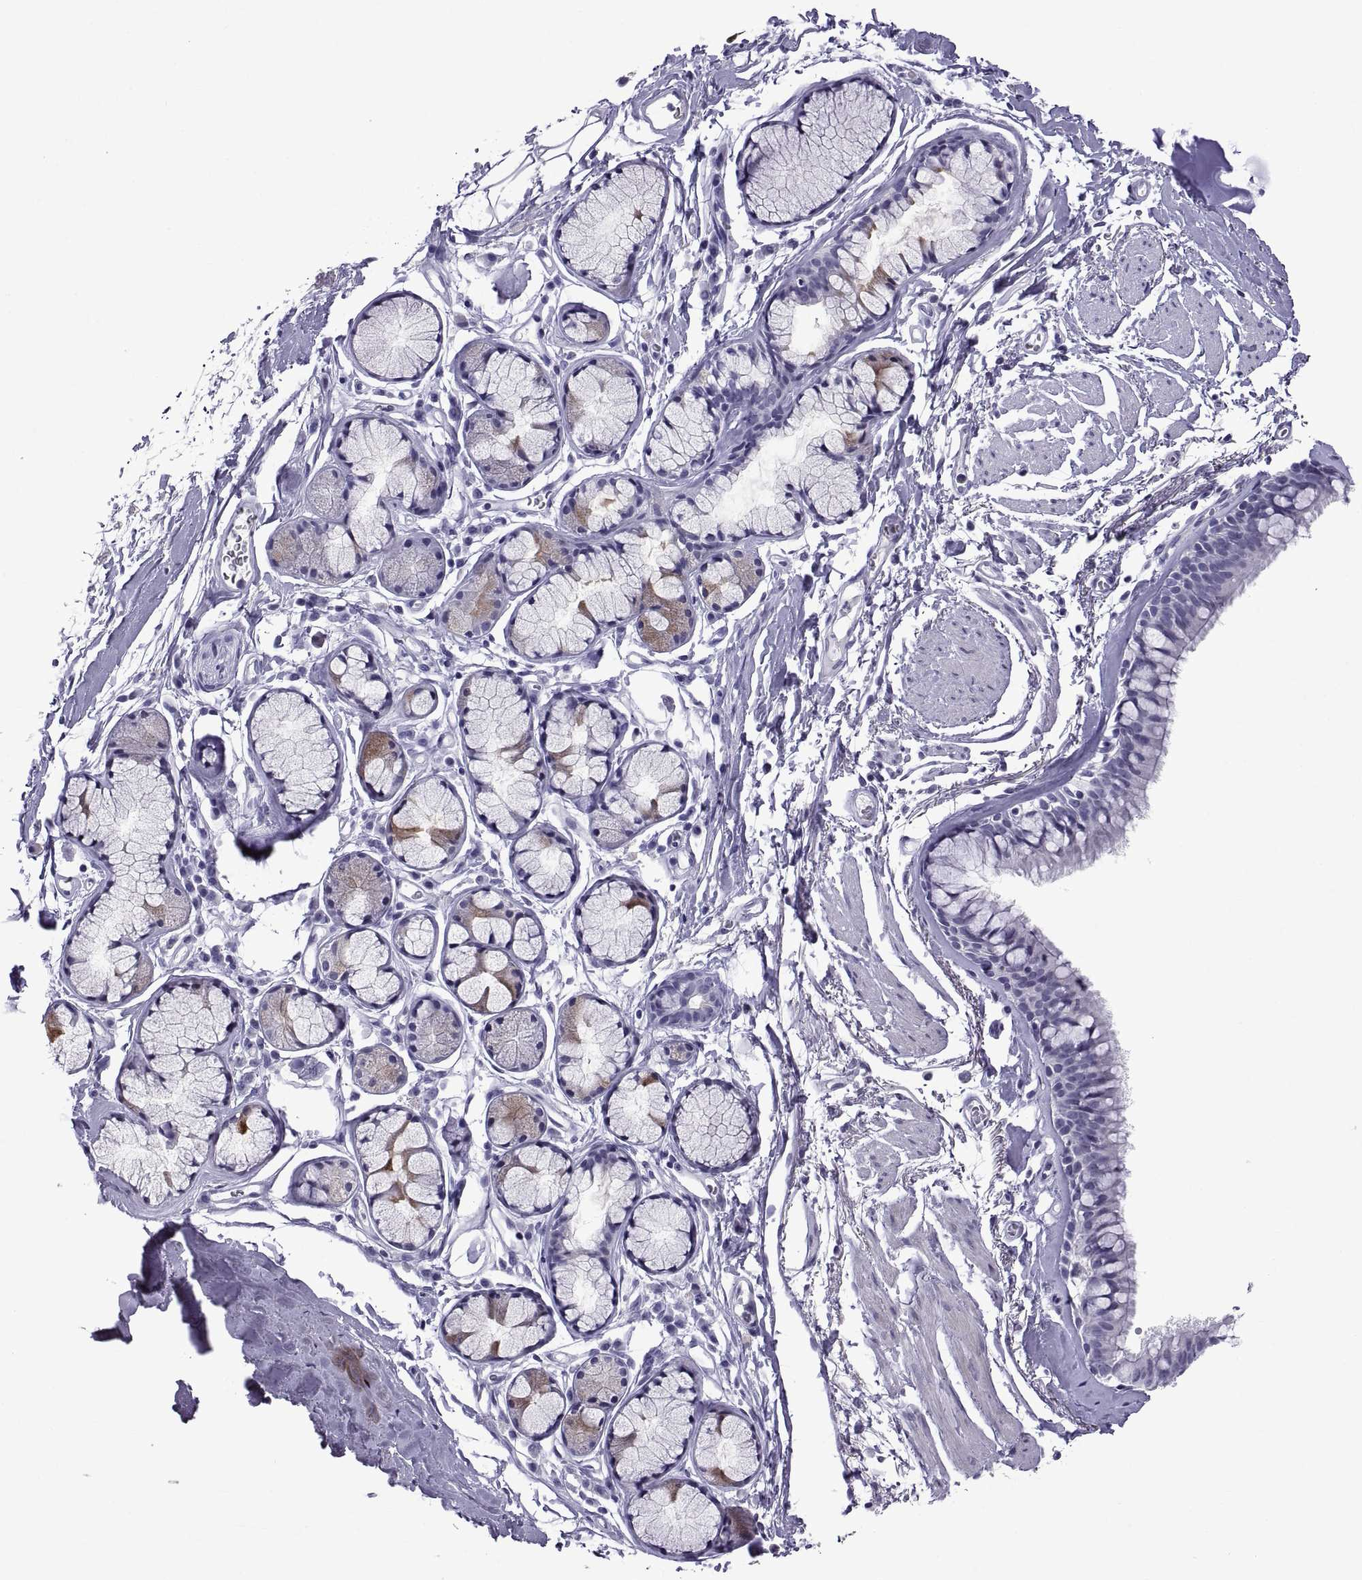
{"staining": {"intensity": "negative", "quantity": "none", "location": "none"}, "tissue": "bronchus", "cell_type": "Respiratory epithelial cells", "image_type": "normal", "snomed": [{"axis": "morphology", "description": "Normal tissue, NOS"}, {"axis": "morphology", "description": "Squamous cell carcinoma, NOS"}, {"axis": "topography", "description": "Cartilage tissue"}, {"axis": "topography", "description": "Bronchus"}], "caption": "Immunohistochemical staining of benign human bronchus displays no significant expression in respiratory epithelial cells. The staining was performed using DAB to visualize the protein expression in brown, while the nuclei were stained in blue with hematoxylin (Magnification: 20x).", "gene": "C3orf22", "patient": {"sex": "male", "age": 72}}